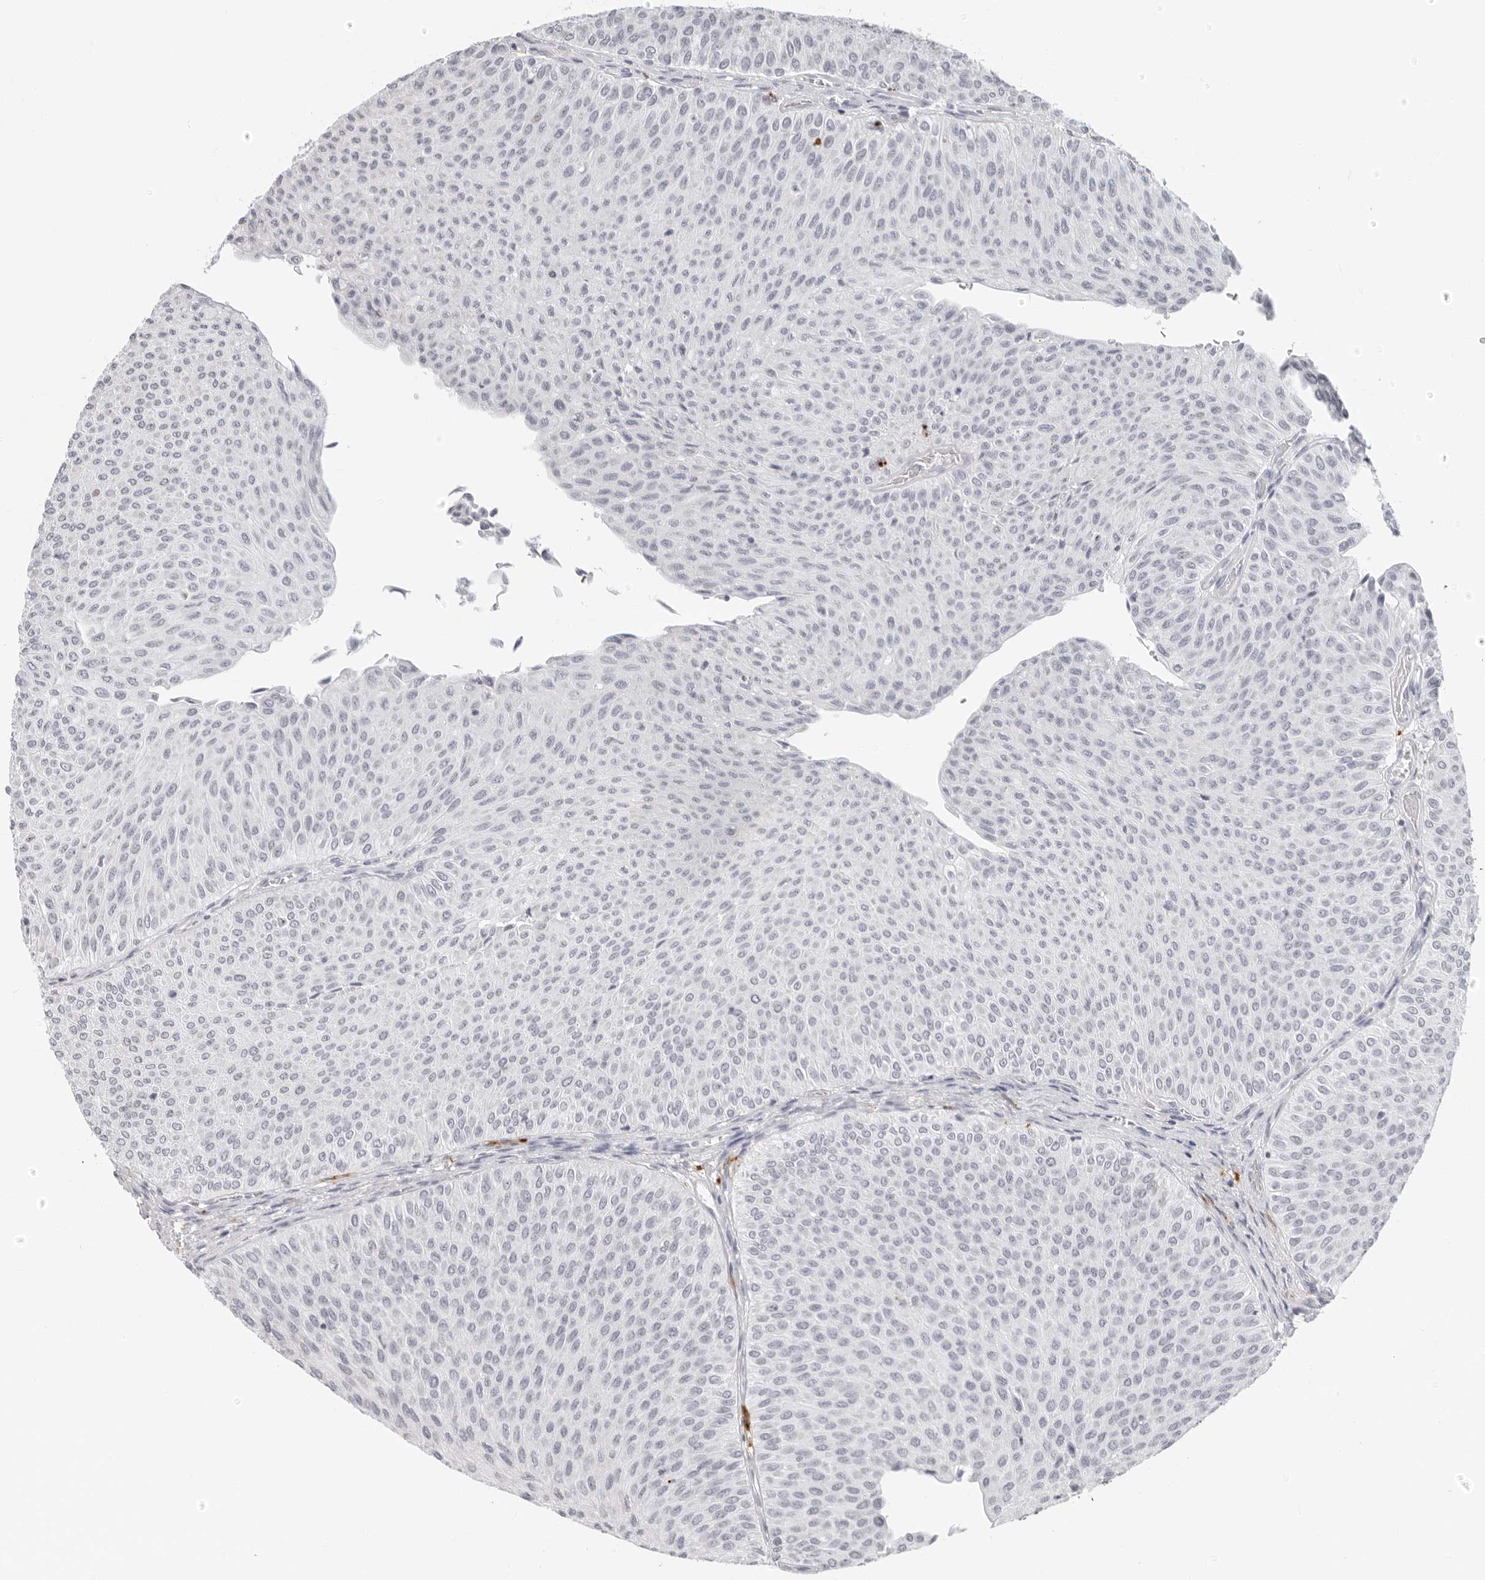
{"staining": {"intensity": "negative", "quantity": "none", "location": "none"}, "tissue": "urothelial cancer", "cell_type": "Tumor cells", "image_type": "cancer", "snomed": [{"axis": "morphology", "description": "Urothelial carcinoma, Low grade"}, {"axis": "topography", "description": "Urinary bladder"}], "caption": "The histopathology image shows no significant staining in tumor cells of urothelial cancer.", "gene": "MSH6", "patient": {"sex": "male", "age": 78}}